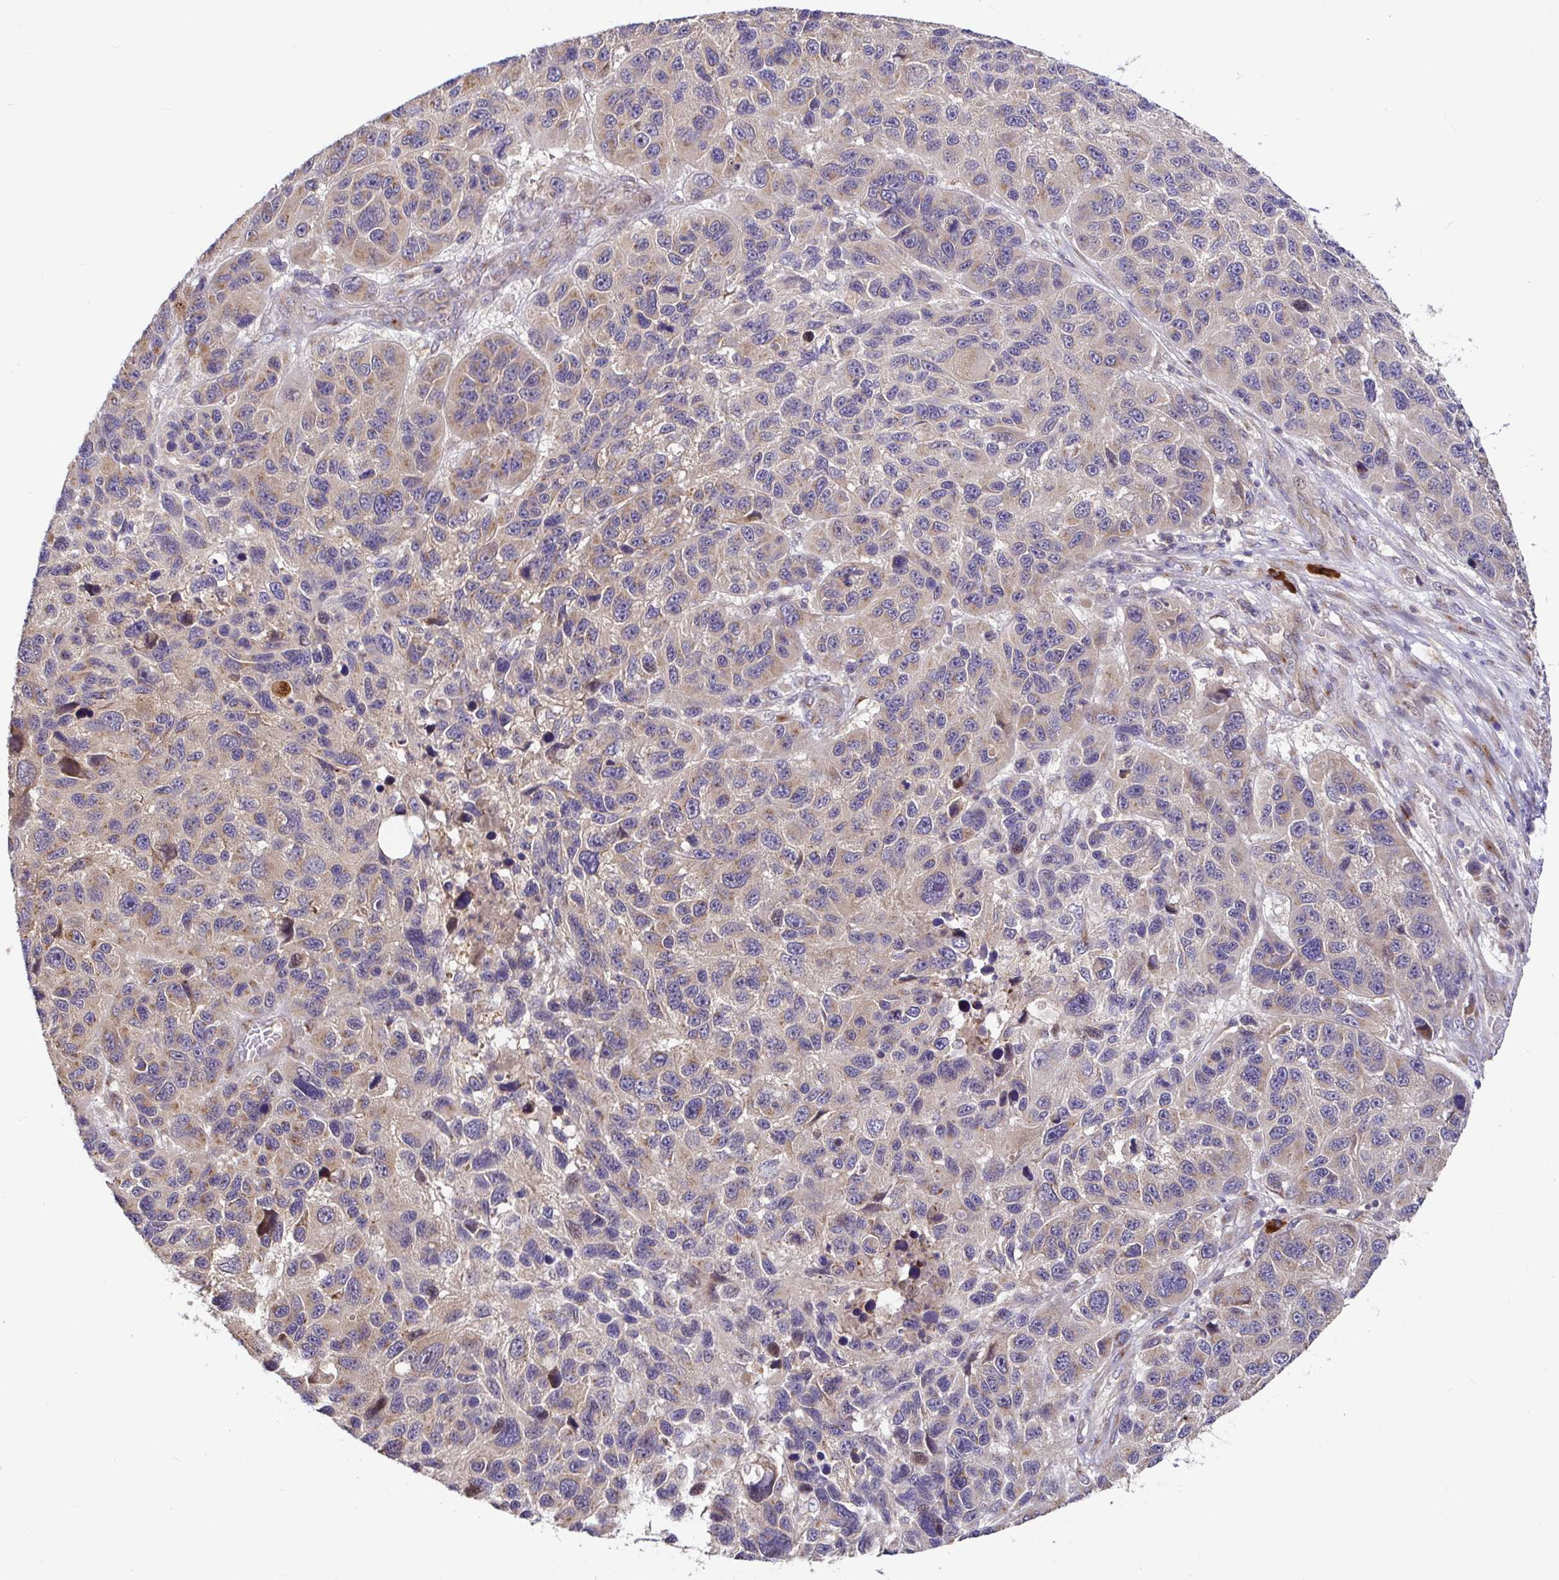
{"staining": {"intensity": "weak", "quantity": "<25%", "location": "cytoplasmic/membranous"}, "tissue": "melanoma", "cell_type": "Tumor cells", "image_type": "cancer", "snomed": [{"axis": "morphology", "description": "Malignant melanoma, NOS"}, {"axis": "topography", "description": "Skin"}], "caption": "Malignant melanoma stained for a protein using immunohistochemistry displays no positivity tumor cells.", "gene": "ELP1", "patient": {"sex": "male", "age": 53}}